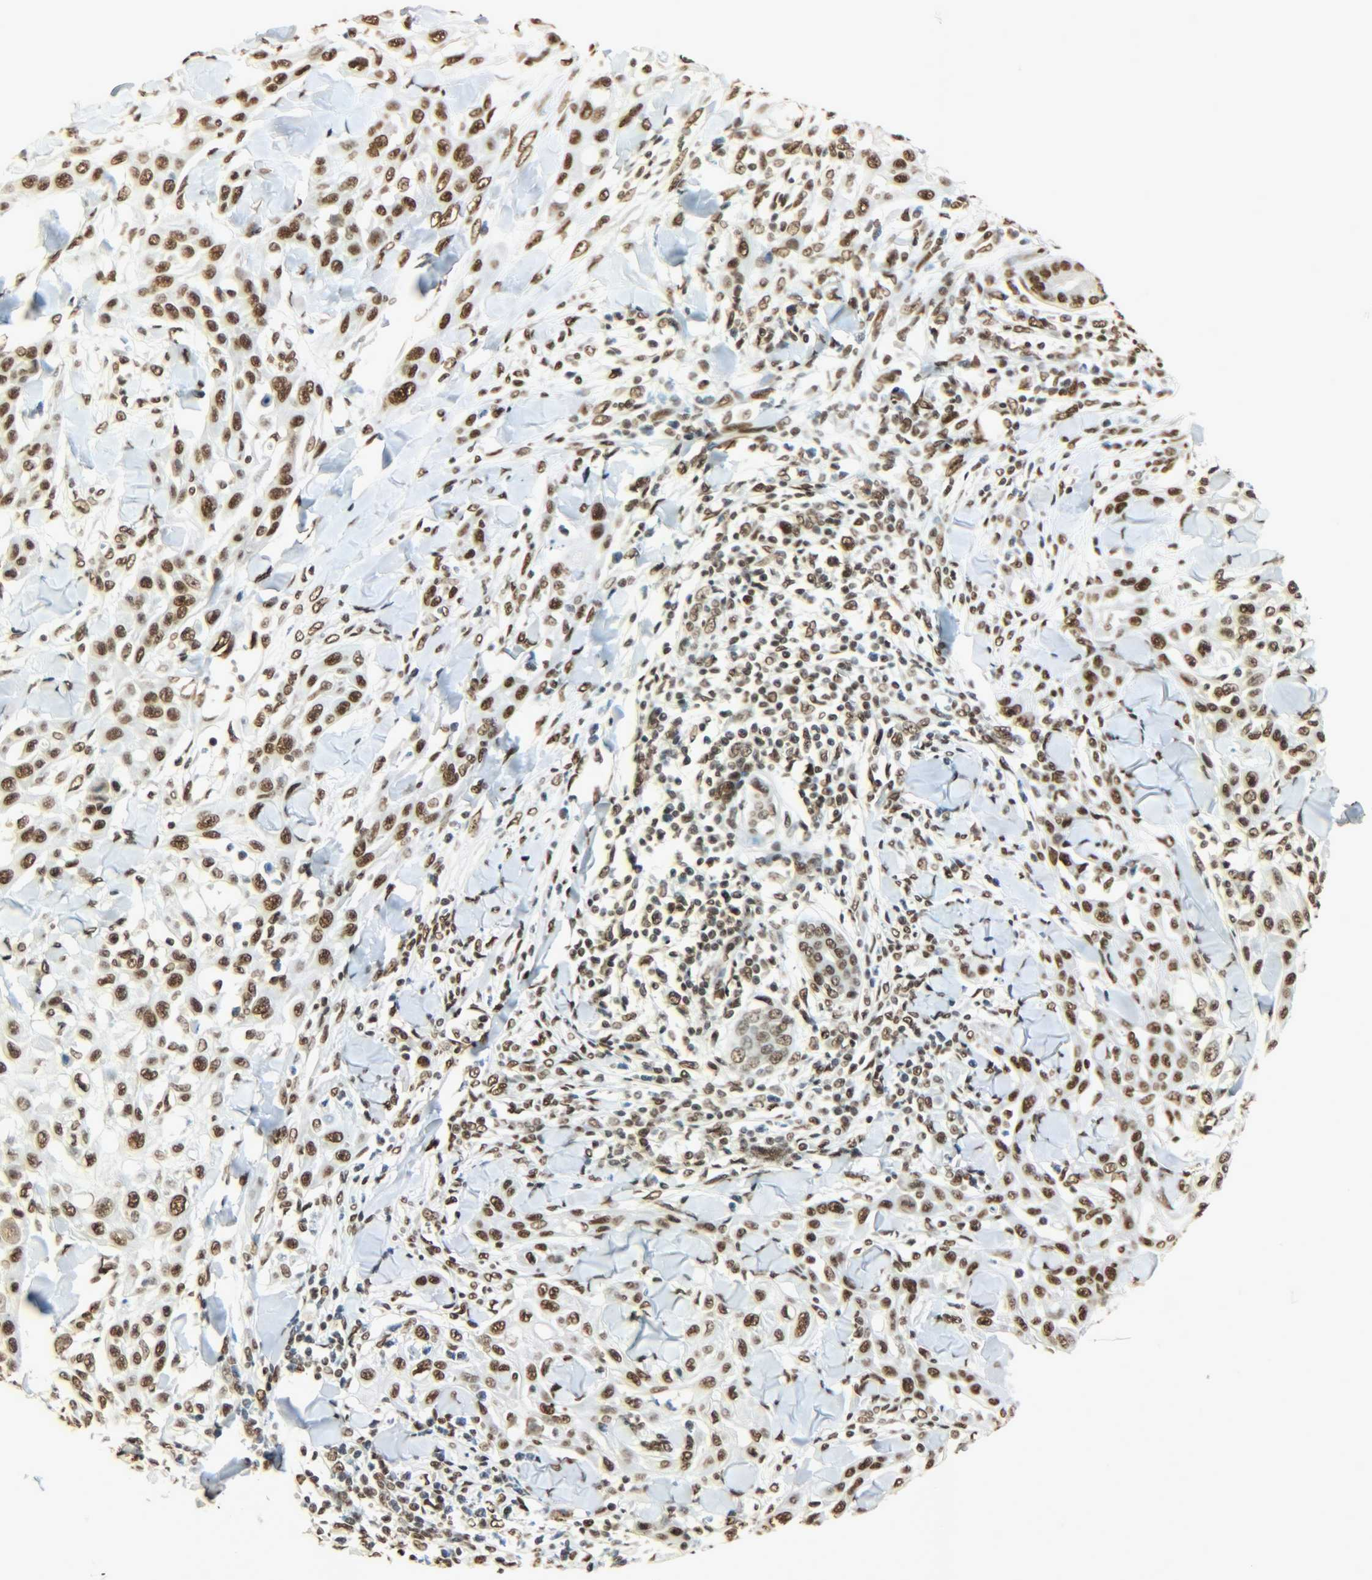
{"staining": {"intensity": "strong", "quantity": ">75%", "location": "nuclear"}, "tissue": "skin cancer", "cell_type": "Tumor cells", "image_type": "cancer", "snomed": [{"axis": "morphology", "description": "Squamous cell carcinoma, NOS"}, {"axis": "topography", "description": "Skin"}], "caption": "Brown immunohistochemical staining in skin cancer shows strong nuclear staining in about >75% of tumor cells.", "gene": "KHDRBS1", "patient": {"sex": "male", "age": 24}}